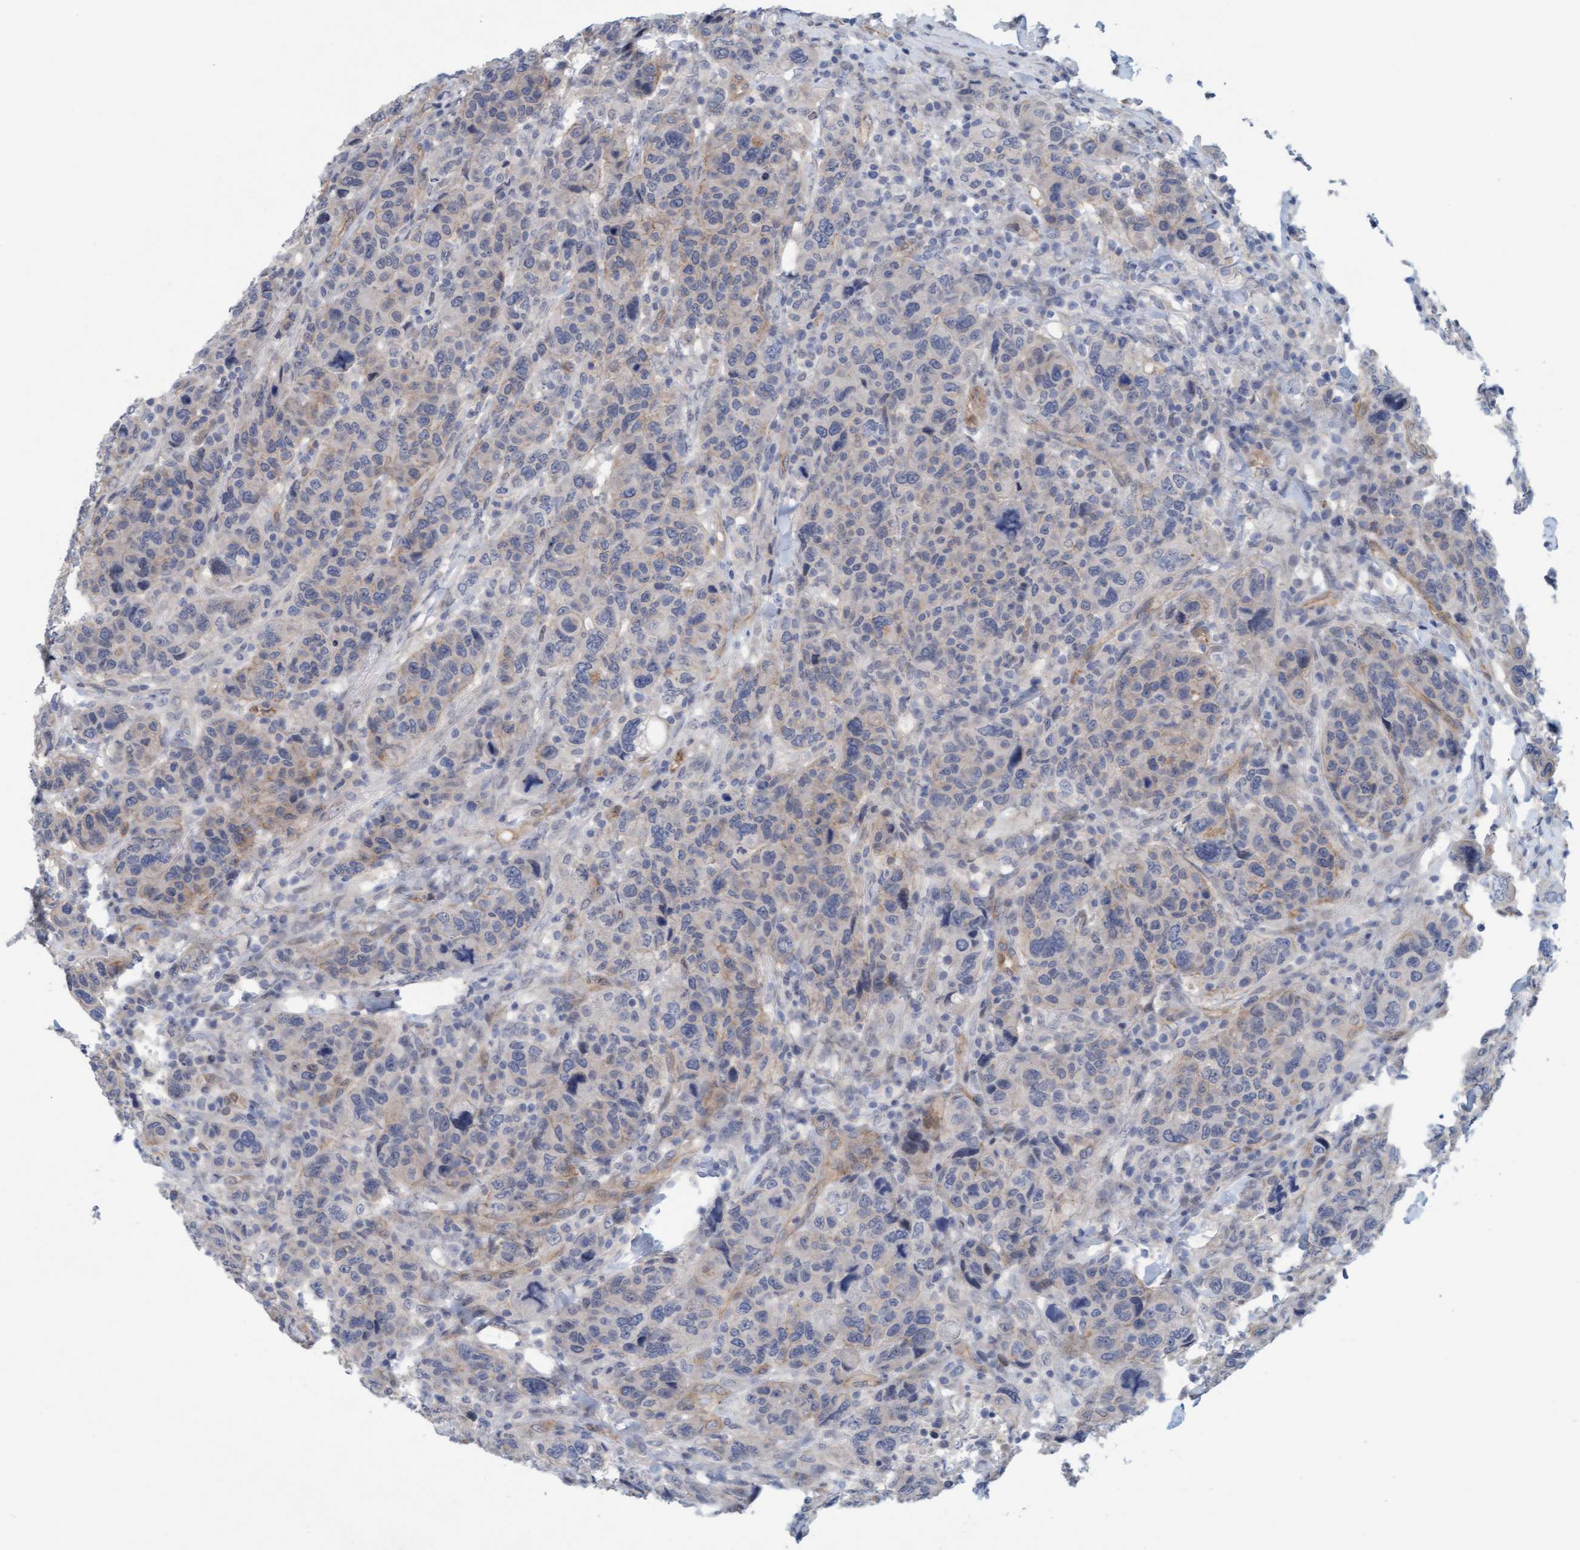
{"staining": {"intensity": "weak", "quantity": "25%-75%", "location": "cytoplasmic/membranous"}, "tissue": "breast cancer", "cell_type": "Tumor cells", "image_type": "cancer", "snomed": [{"axis": "morphology", "description": "Duct carcinoma"}, {"axis": "topography", "description": "Breast"}], "caption": "Immunohistochemistry image of neoplastic tissue: human breast infiltrating ductal carcinoma stained using IHC exhibits low levels of weak protein expression localized specifically in the cytoplasmic/membranous of tumor cells, appearing as a cytoplasmic/membranous brown color.", "gene": "KRBA2", "patient": {"sex": "female", "age": 37}}